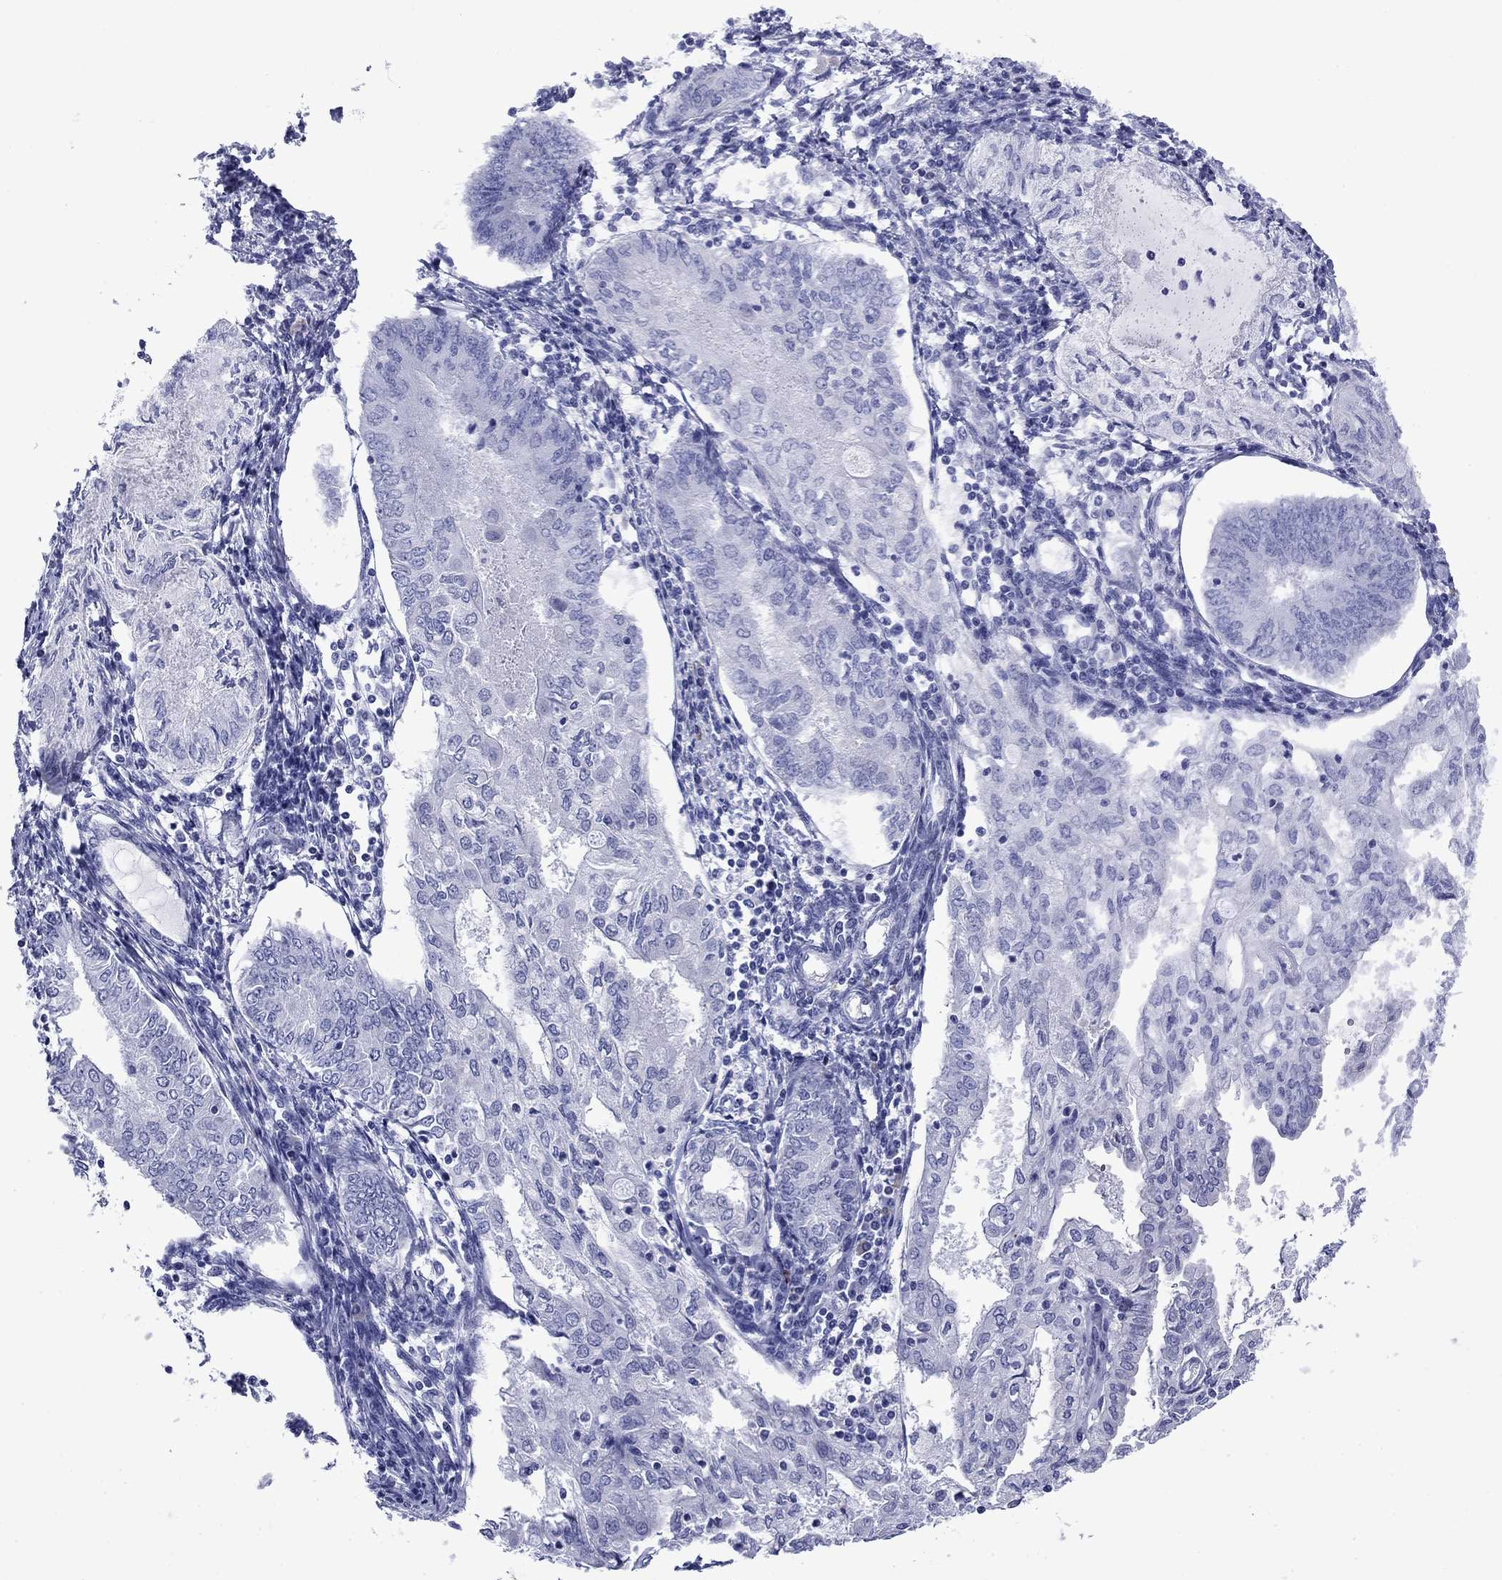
{"staining": {"intensity": "negative", "quantity": "none", "location": "none"}, "tissue": "endometrial cancer", "cell_type": "Tumor cells", "image_type": "cancer", "snomed": [{"axis": "morphology", "description": "Adenocarcinoma, NOS"}, {"axis": "topography", "description": "Endometrium"}], "caption": "Protein analysis of endometrial cancer (adenocarcinoma) exhibits no significant staining in tumor cells.", "gene": "APOA2", "patient": {"sex": "female", "age": 68}}